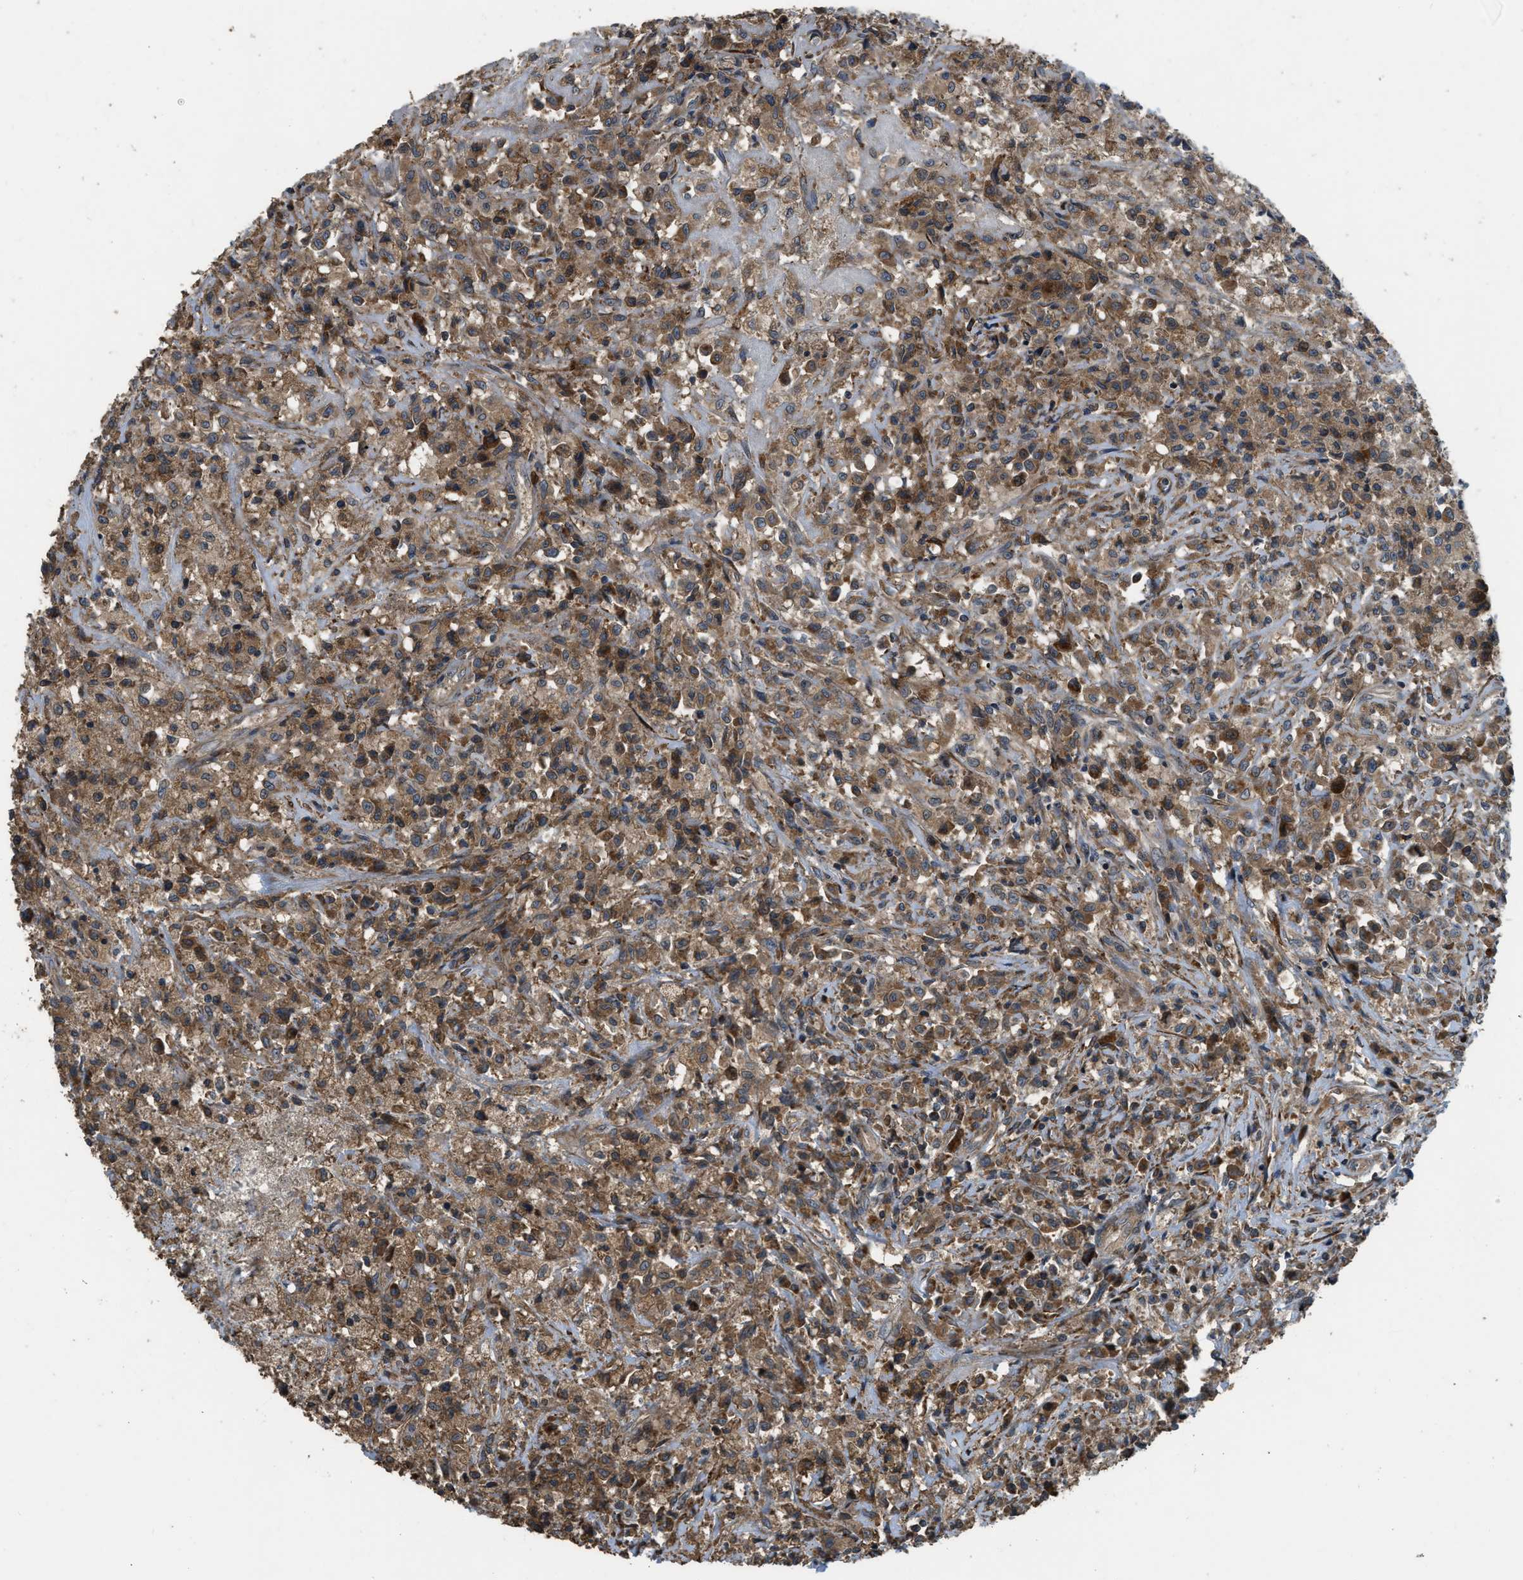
{"staining": {"intensity": "moderate", "quantity": ">75%", "location": "cytoplasmic/membranous"}, "tissue": "testis cancer", "cell_type": "Tumor cells", "image_type": "cancer", "snomed": [{"axis": "morphology", "description": "Carcinoma, Embryonal, NOS"}, {"axis": "topography", "description": "Testis"}], "caption": "An IHC micrograph of tumor tissue is shown. Protein staining in brown highlights moderate cytoplasmic/membranous positivity in testis embryonal carcinoma within tumor cells.", "gene": "GGH", "patient": {"sex": "male", "age": 2}}